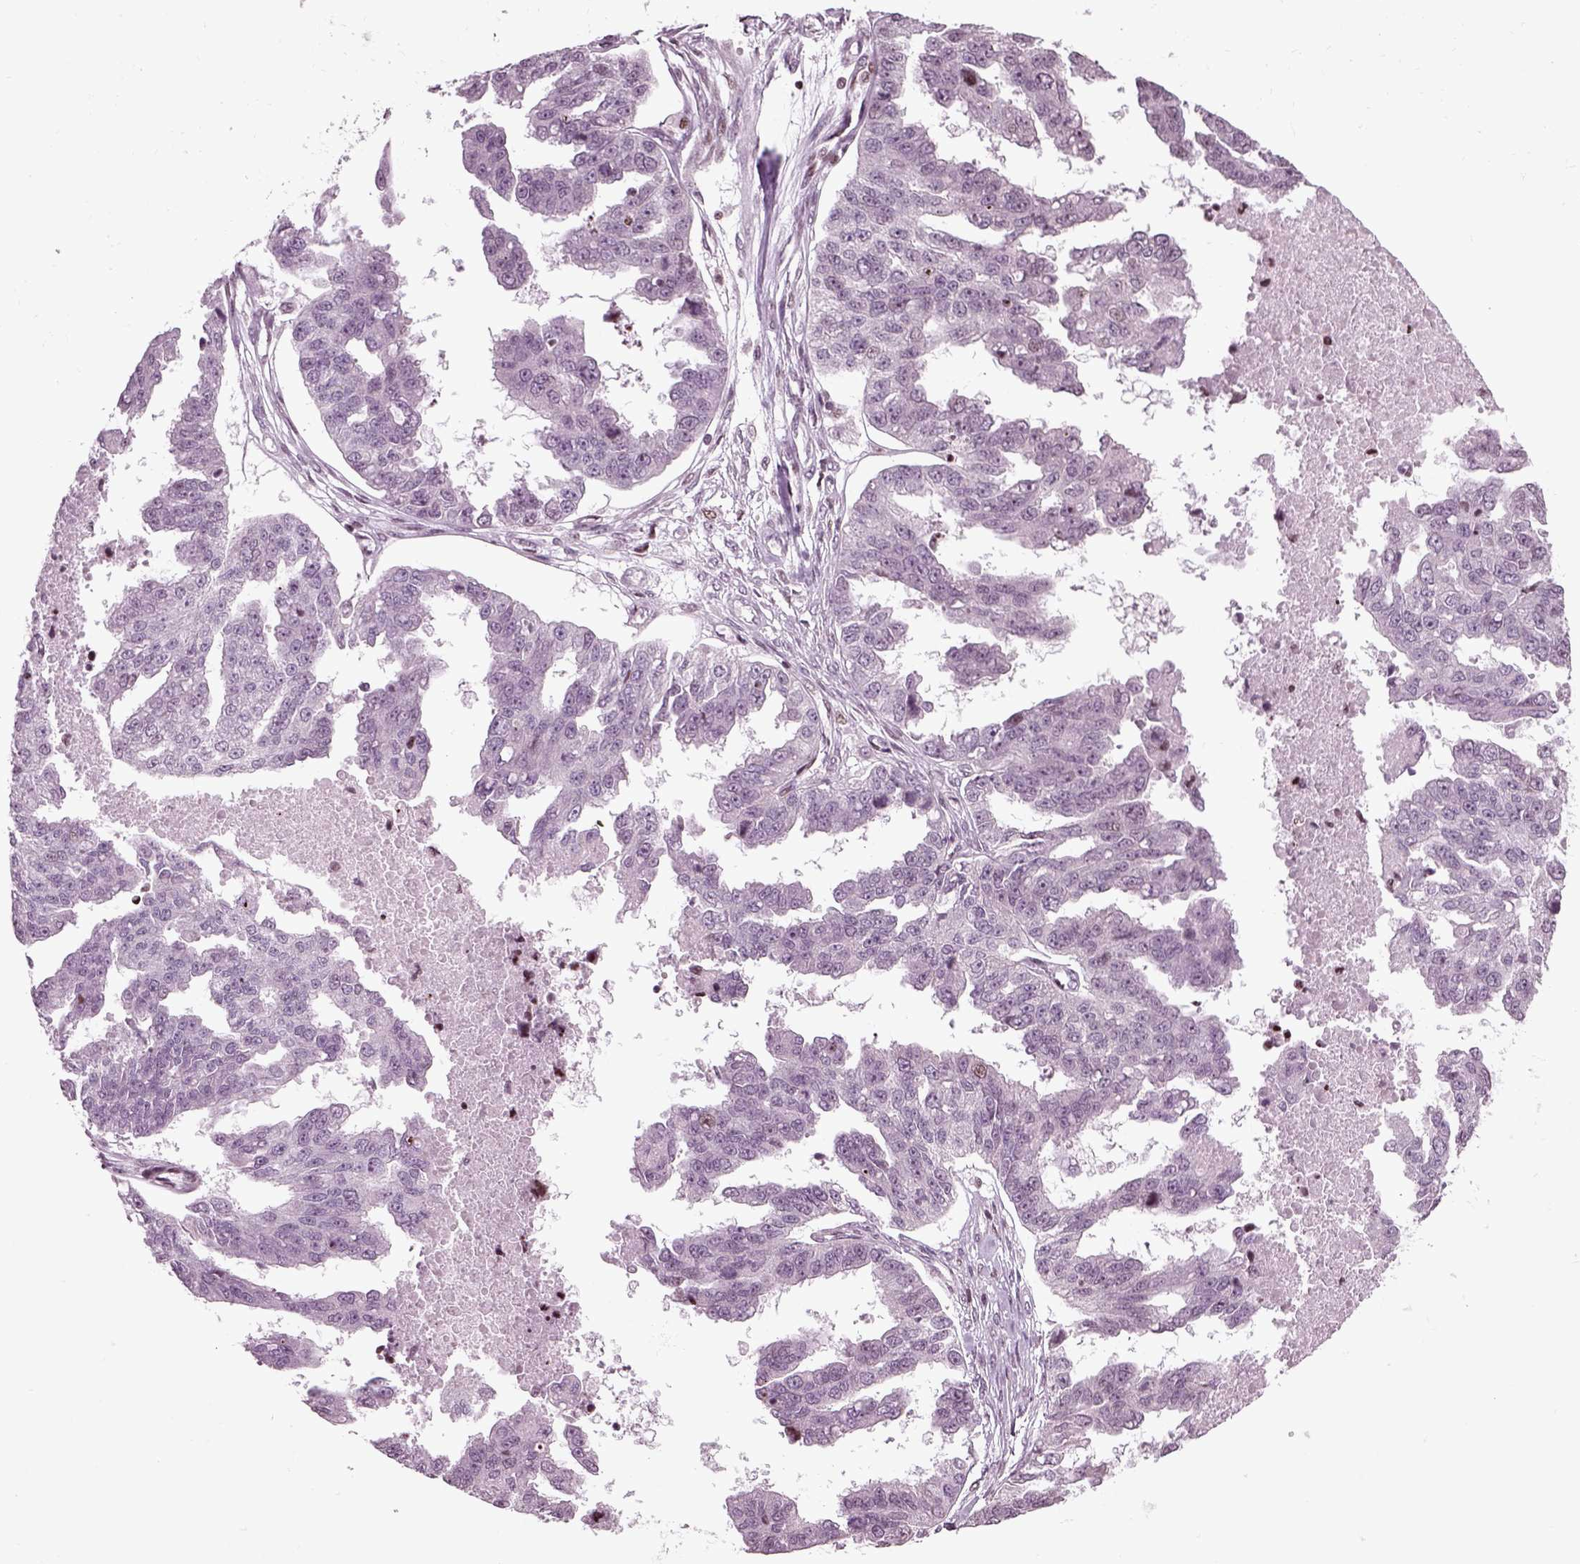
{"staining": {"intensity": "negative", "quantity": "none", "location": "none"}, "tissue": "ovarian cancer", "cell_type": "Tumor cells", "image_type": "cancer", "snomed": [{"axis": "morphology", "description": "Cystadenocarcinoma, serous, NOS"}, {"axis": "topography", "description": "Ovary"}], "caption": "Immunohistochemistry (IHC) micrograph of human ovarian serous cystadenocarcinoma stained for a protein (brown), which exhibits no staining in tumor cells.", "gene": "HEYL", "patient": {"sex": "female", "age": 58}}